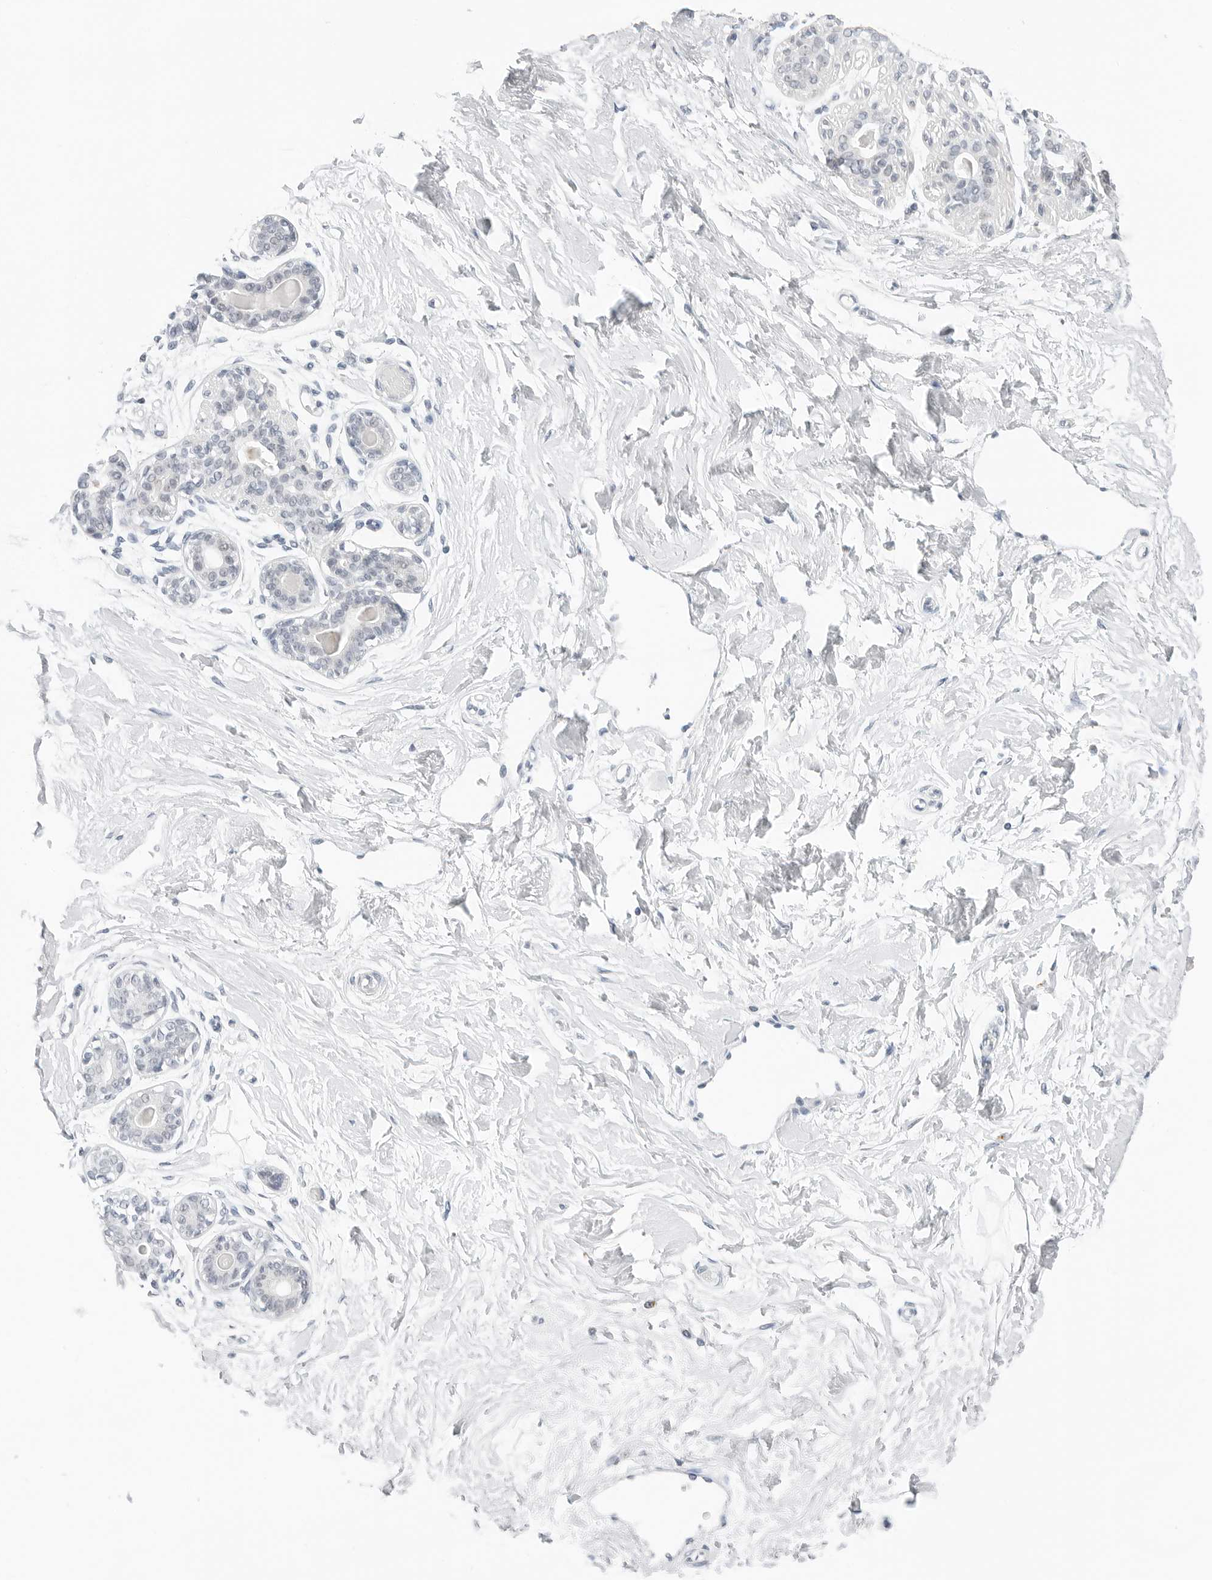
{"staining": {"intensity": "negative", "quantity": "none", "location": "none"}, "tissue": "breast", "cell_type": "Adipocytes", "image_type": "normal", "snomed": [{"axis": "morphology", "description": "Normal tissue, NOS"}, {"axis": "topography", "description": "Breast"}], "caption": "DAB (3,3'-diaminobenzidine) immunohistochemical staining of benign breast exhibits no significant expression in adipocytes.", "gene": "TSEN2", "patient": {"sex": "female", "age": 45}}